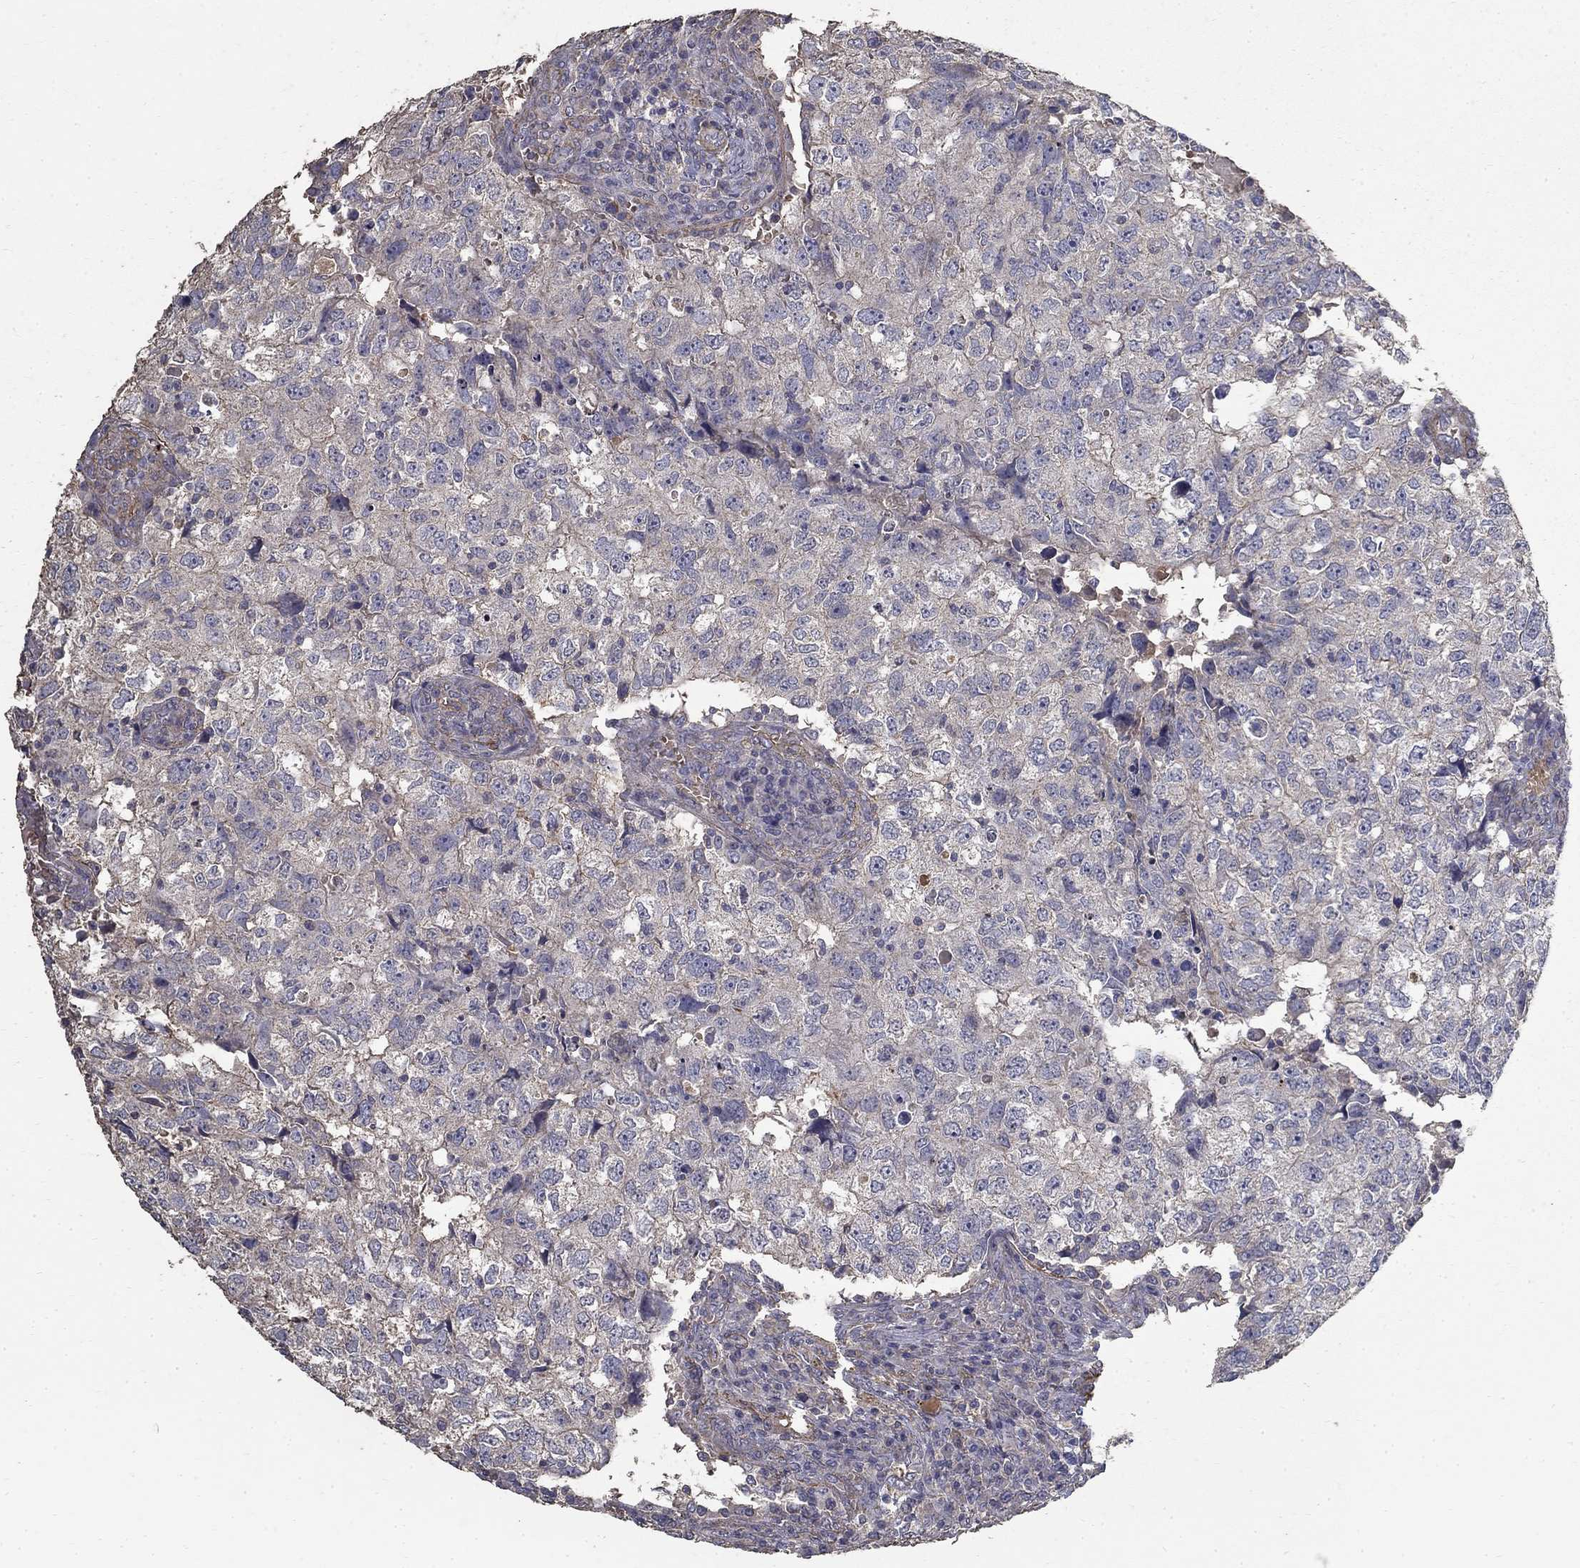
{"staining": {"intensity": "weak", "quantity": "<25%", "location": "cytoplasmic/membranous"}, "tissue": "breast cancer", "cell_type": "Tumor cells", "image_type": "cancer", "snomed": [{"axis": "morphology", "description": "Duct carcinoma"}, {"axis": "topography", "description": "Breast"}], "caption": "Breast cancer (invasive ductal carcinoma) was stained to show a protein in brown. There is no significant staining in tumor cells.", "gene": "MPP2", "patient": {"sex": "female", "age": 30}}